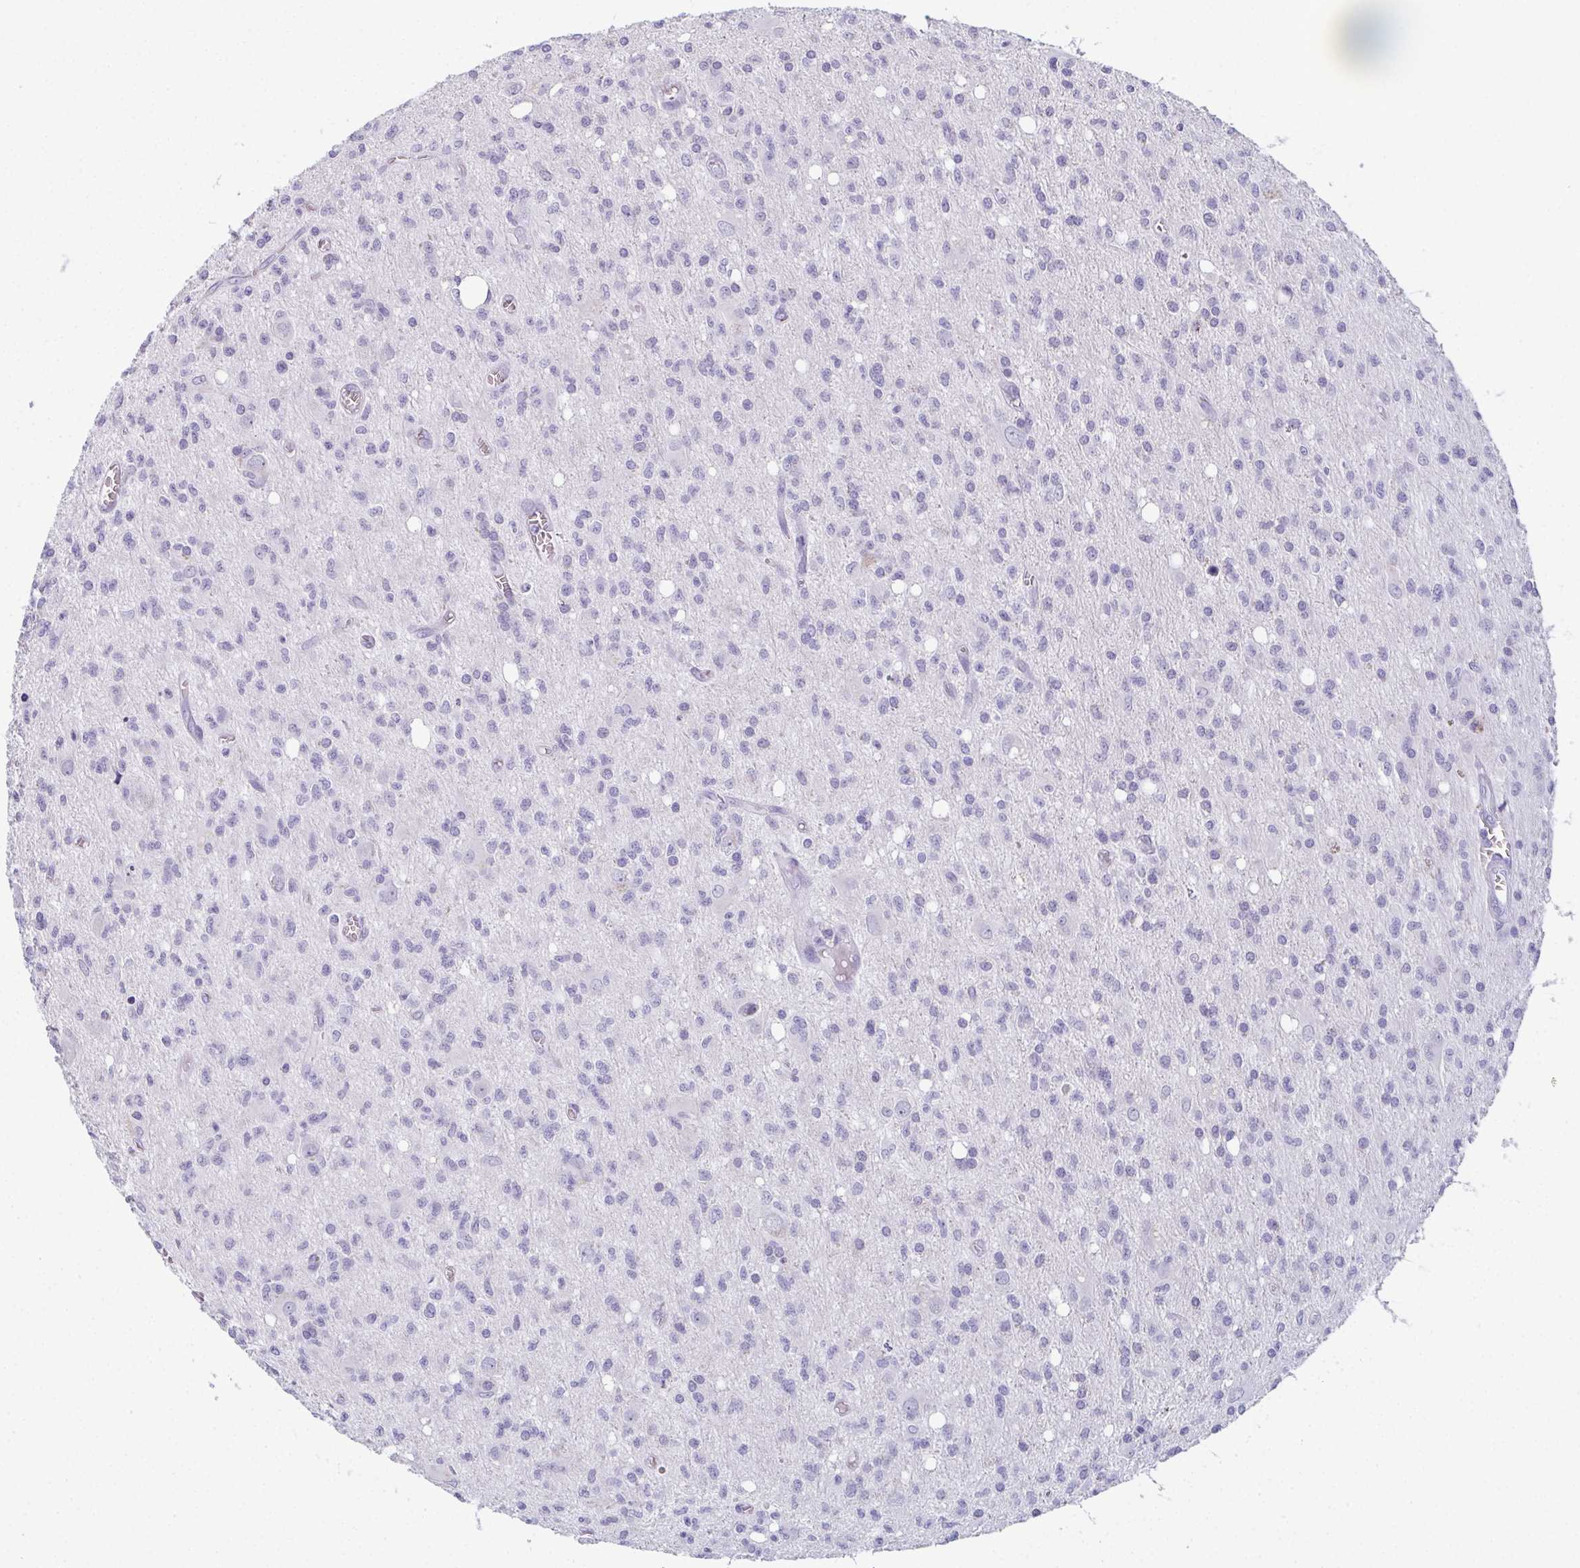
{"staining": {"intensity": "negative", "quantity": "none", "location": "none"}, "tissue": "glioma", "cell_type": "Tumor cells", "image_type": "cancer", "snomed": [{"axis": "morphology", "description": "Glioma, malignant, Low grade"}, {"axis": "topography", "description": "Brain"}], "caption": "Tumor cells are negative for protein expression in human malignant glioma (low-grade). Brightfield microscopy of immunohistochemistry (IHC) stained with DAB (brown) and hematoxylin (blue), captured at high magnification.", "gene": "SLC36A2", "patient": {"sex": "male", "age": 64}}